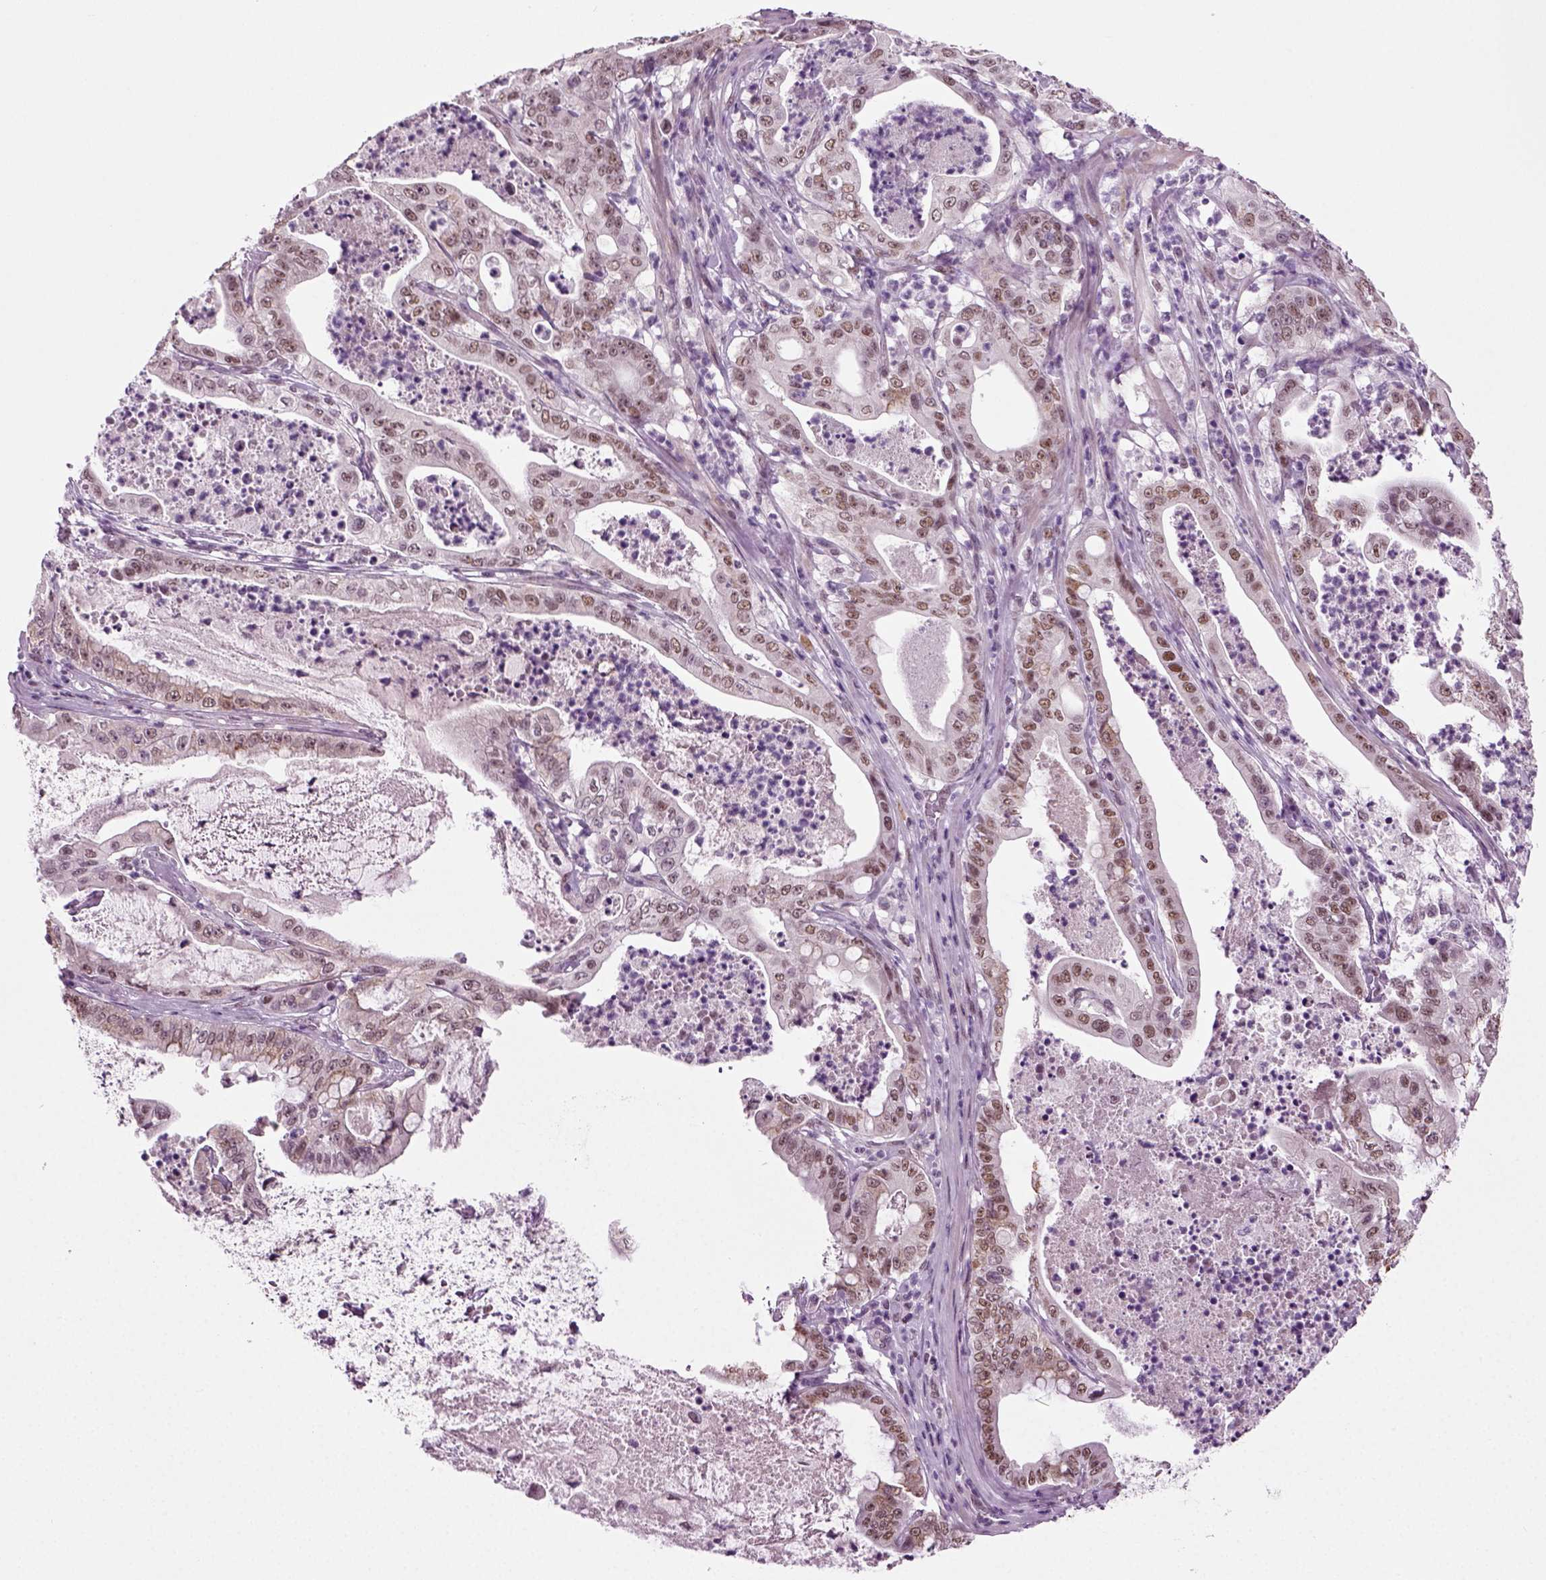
{"staining": {"intensity": "moderate", "quantity": ">75%", "location": "nuclear"}, "tissue": "pancreatic cancer", "cell_type": "Tumor cells", "image_type": "cancer", "snomed": [{"axis": "morphology", "description": "Adenocarcinoma, NOS"}, {"axis": "topography", "description": "Pancreas"}], "caption": "The micrograph reveals immunohistochemical staining of pancreatic adenocarcinoma. There is moderate nuclear staining is appreciated in about >75% of tumor cells.", "gene": "RCOR3", "patient": {"sex": "male", "age": 71}}